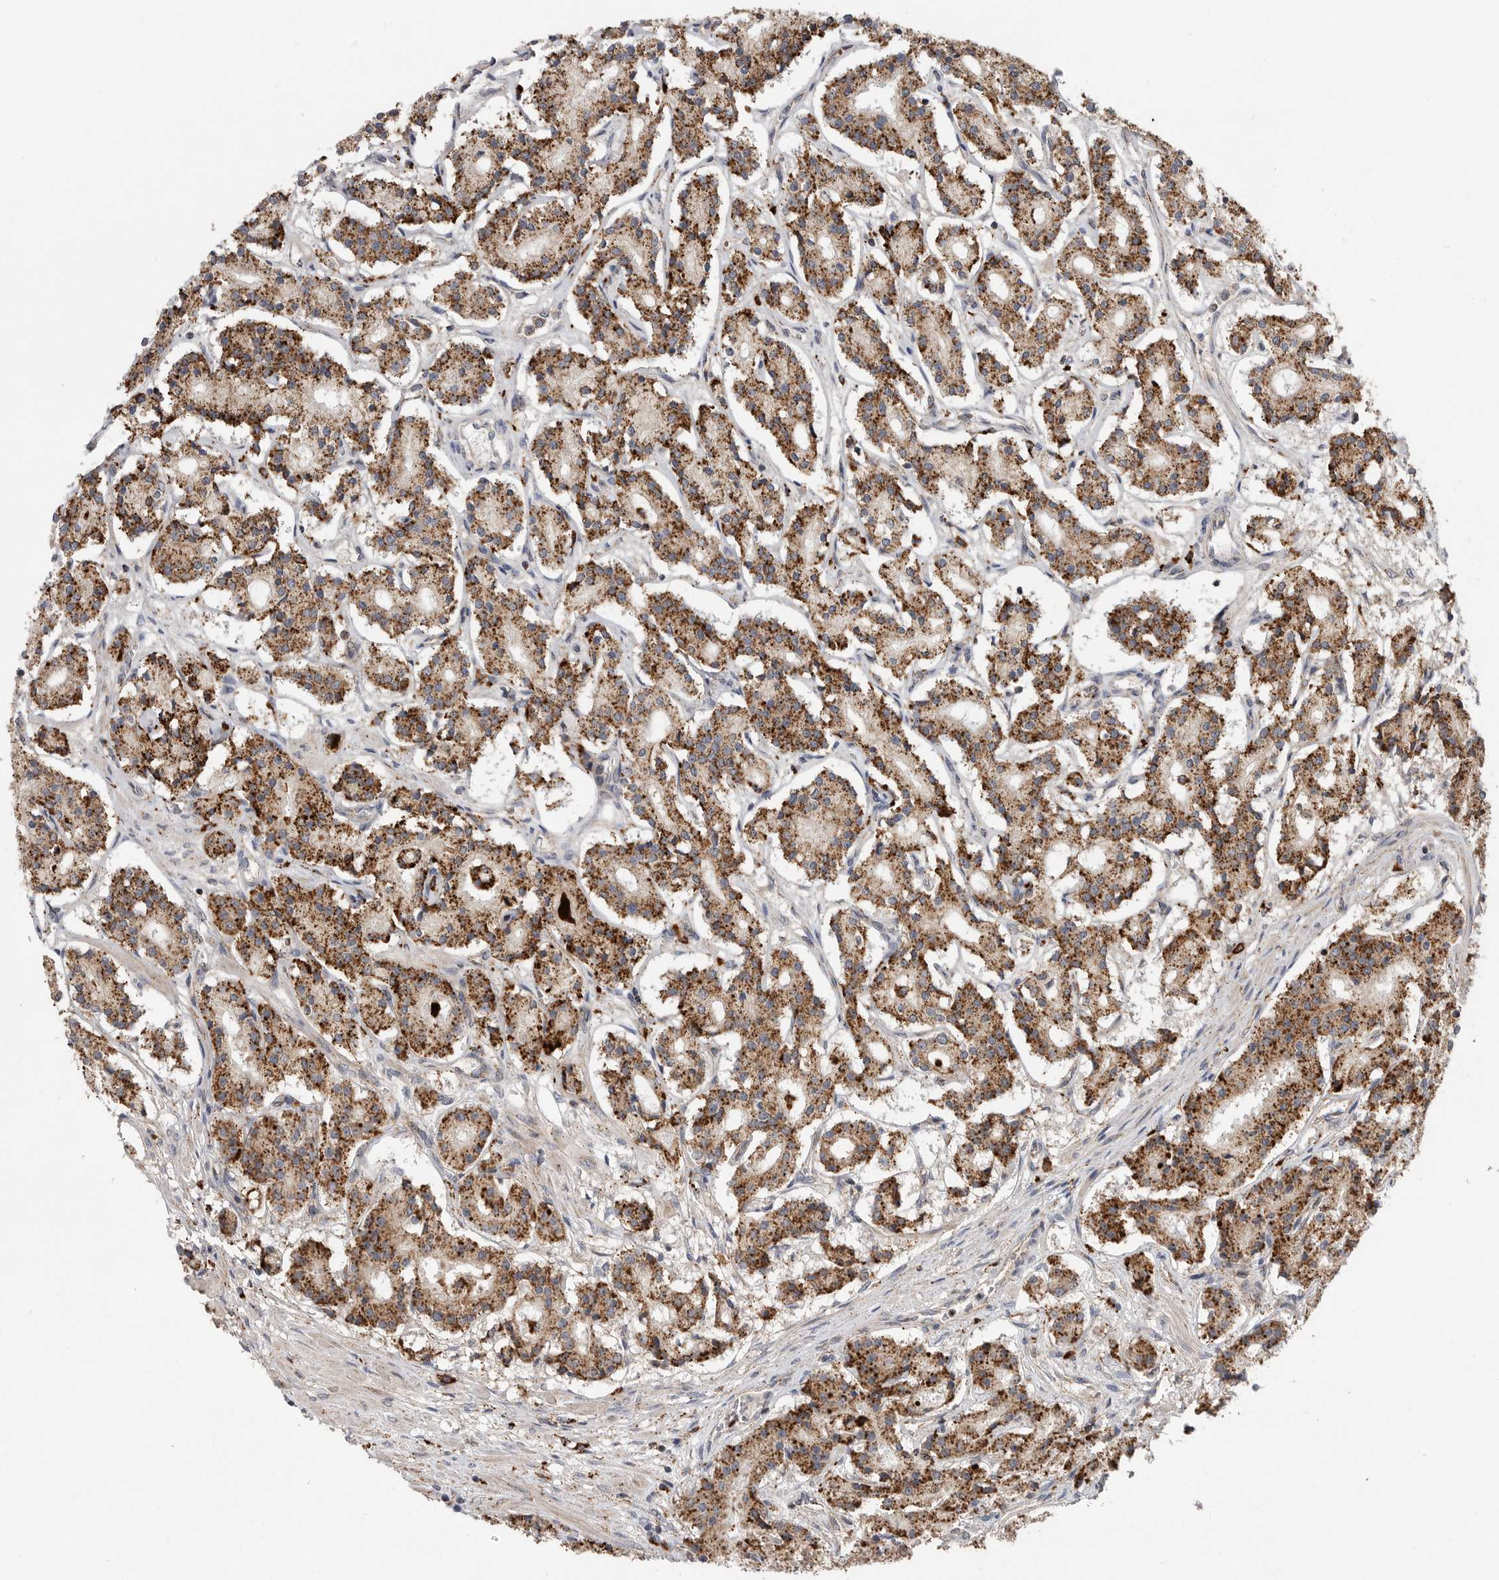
{"staining": {"intensity": "strong", "quantity": ">75%", "location": "cytoplasmic/membranous"}, "tissue": "prostate cancer", "cell_type": "Tumor cells", "image_type": "cancer", "snomed": [{"axis": "morphology", "description": "Adenocarcinoma, High grade"}, {"axis": "topography", "description": "Prostate"}], "caption": "IHC micrograph of neoplastic tissue: prostate cancer stained using IHC displays high levels of strong protein expression localized specifically in the cytoplasmic/membranous of tumor cells, appearing as a cytoplasmic/membranous brown color.", "gene": "GALNS", "patient": {"sex": "male", "age": 60}}